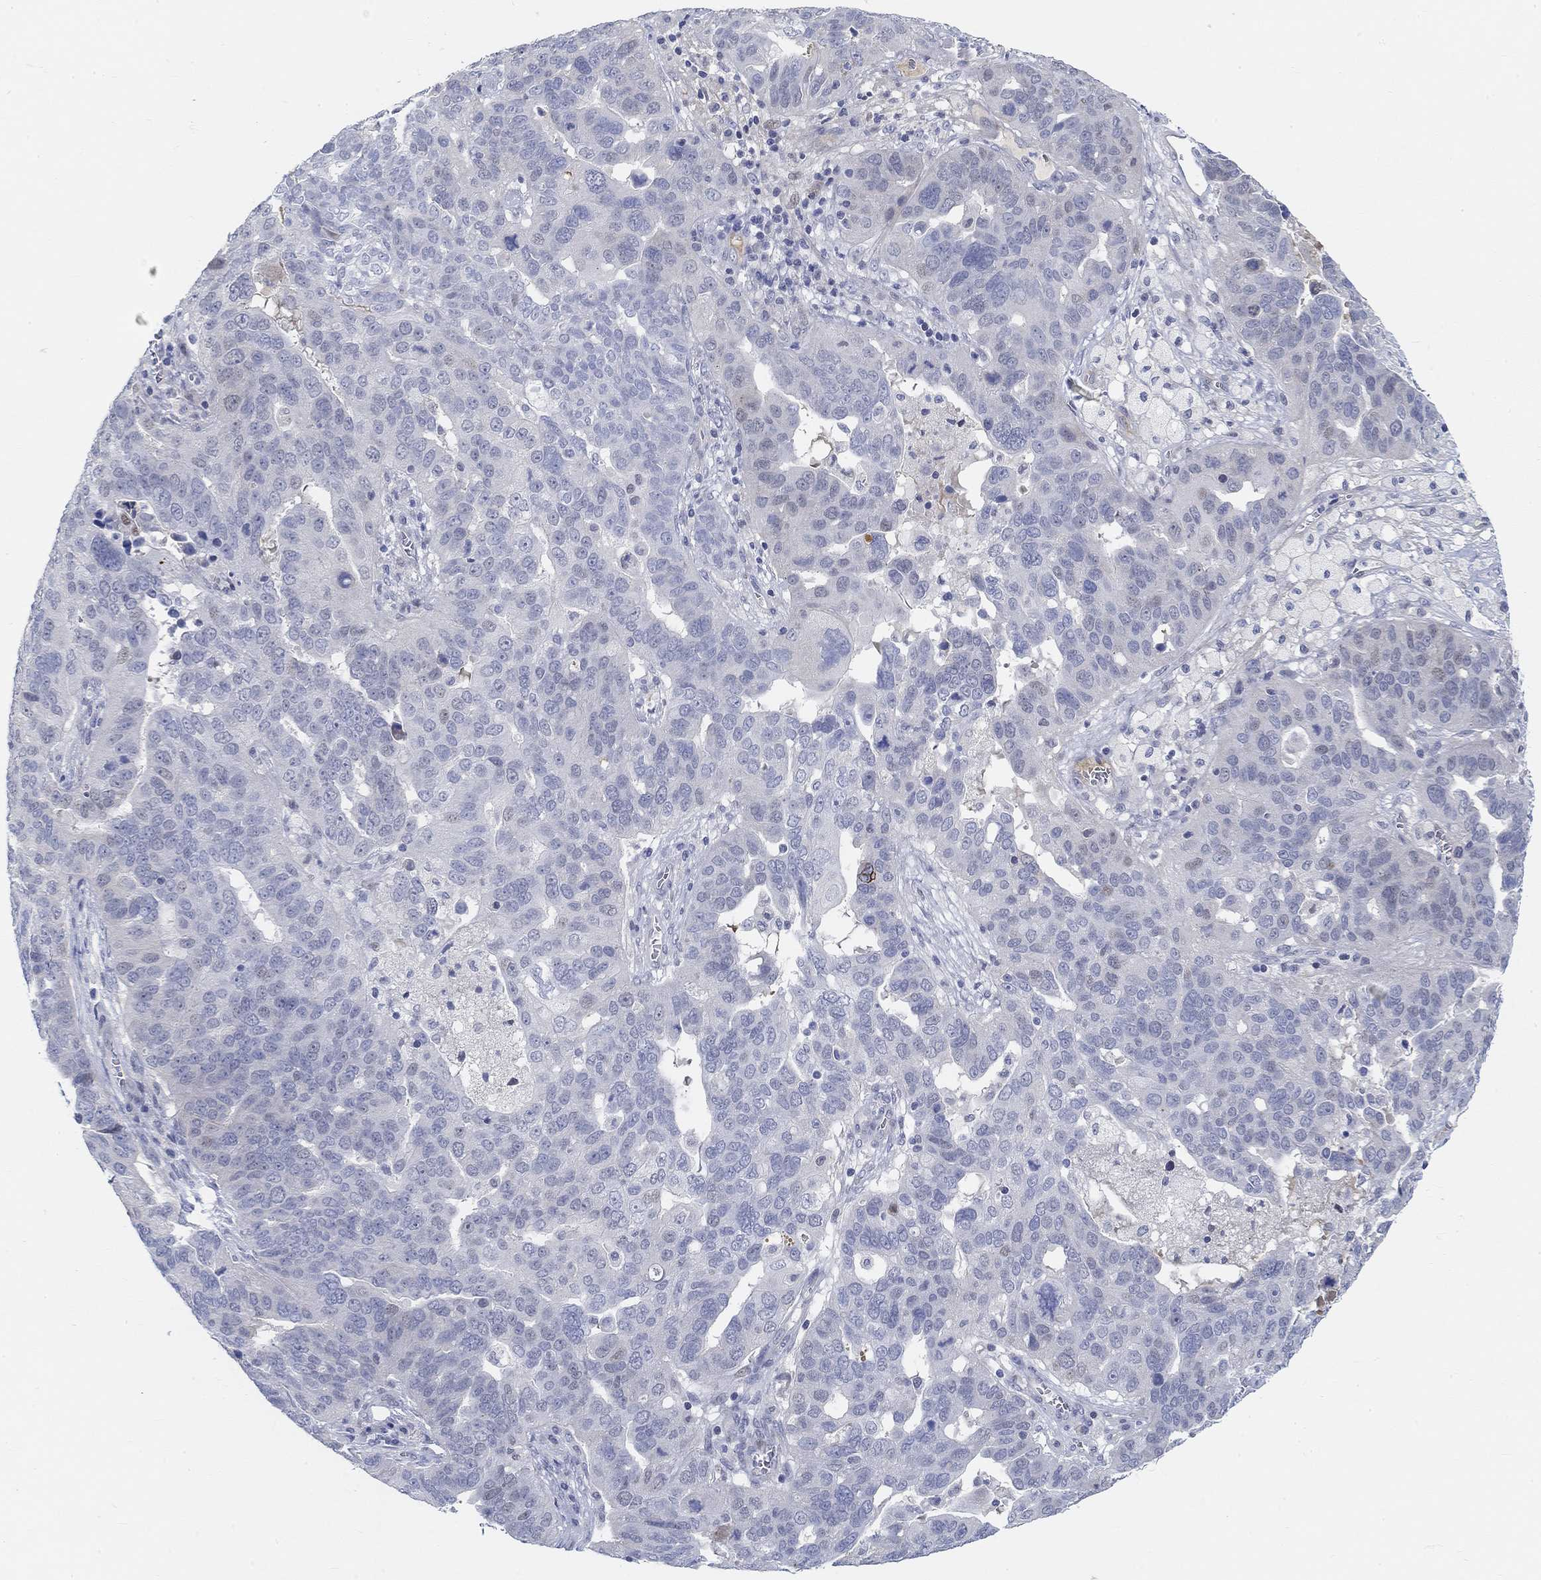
{"staining": {"intensity": "negative", "quantity": "none", "location": "none"}, "tissue": "ovarian cancer", "cell_type": "Tumor cells", "image_type": "cancer", "snomed": [{"axis": "morphology", "description": "Carcinoma, endometroid"}, {"axis": "topography", "description": "Soft tissue"}, {"axis": "topography", "description": "Ovary"}], "caption": "There is no significant positivity in tumor cells of ovarian cancer.", "gene": "SNTG2", "patient": {"sex": "female", "age": 52}}